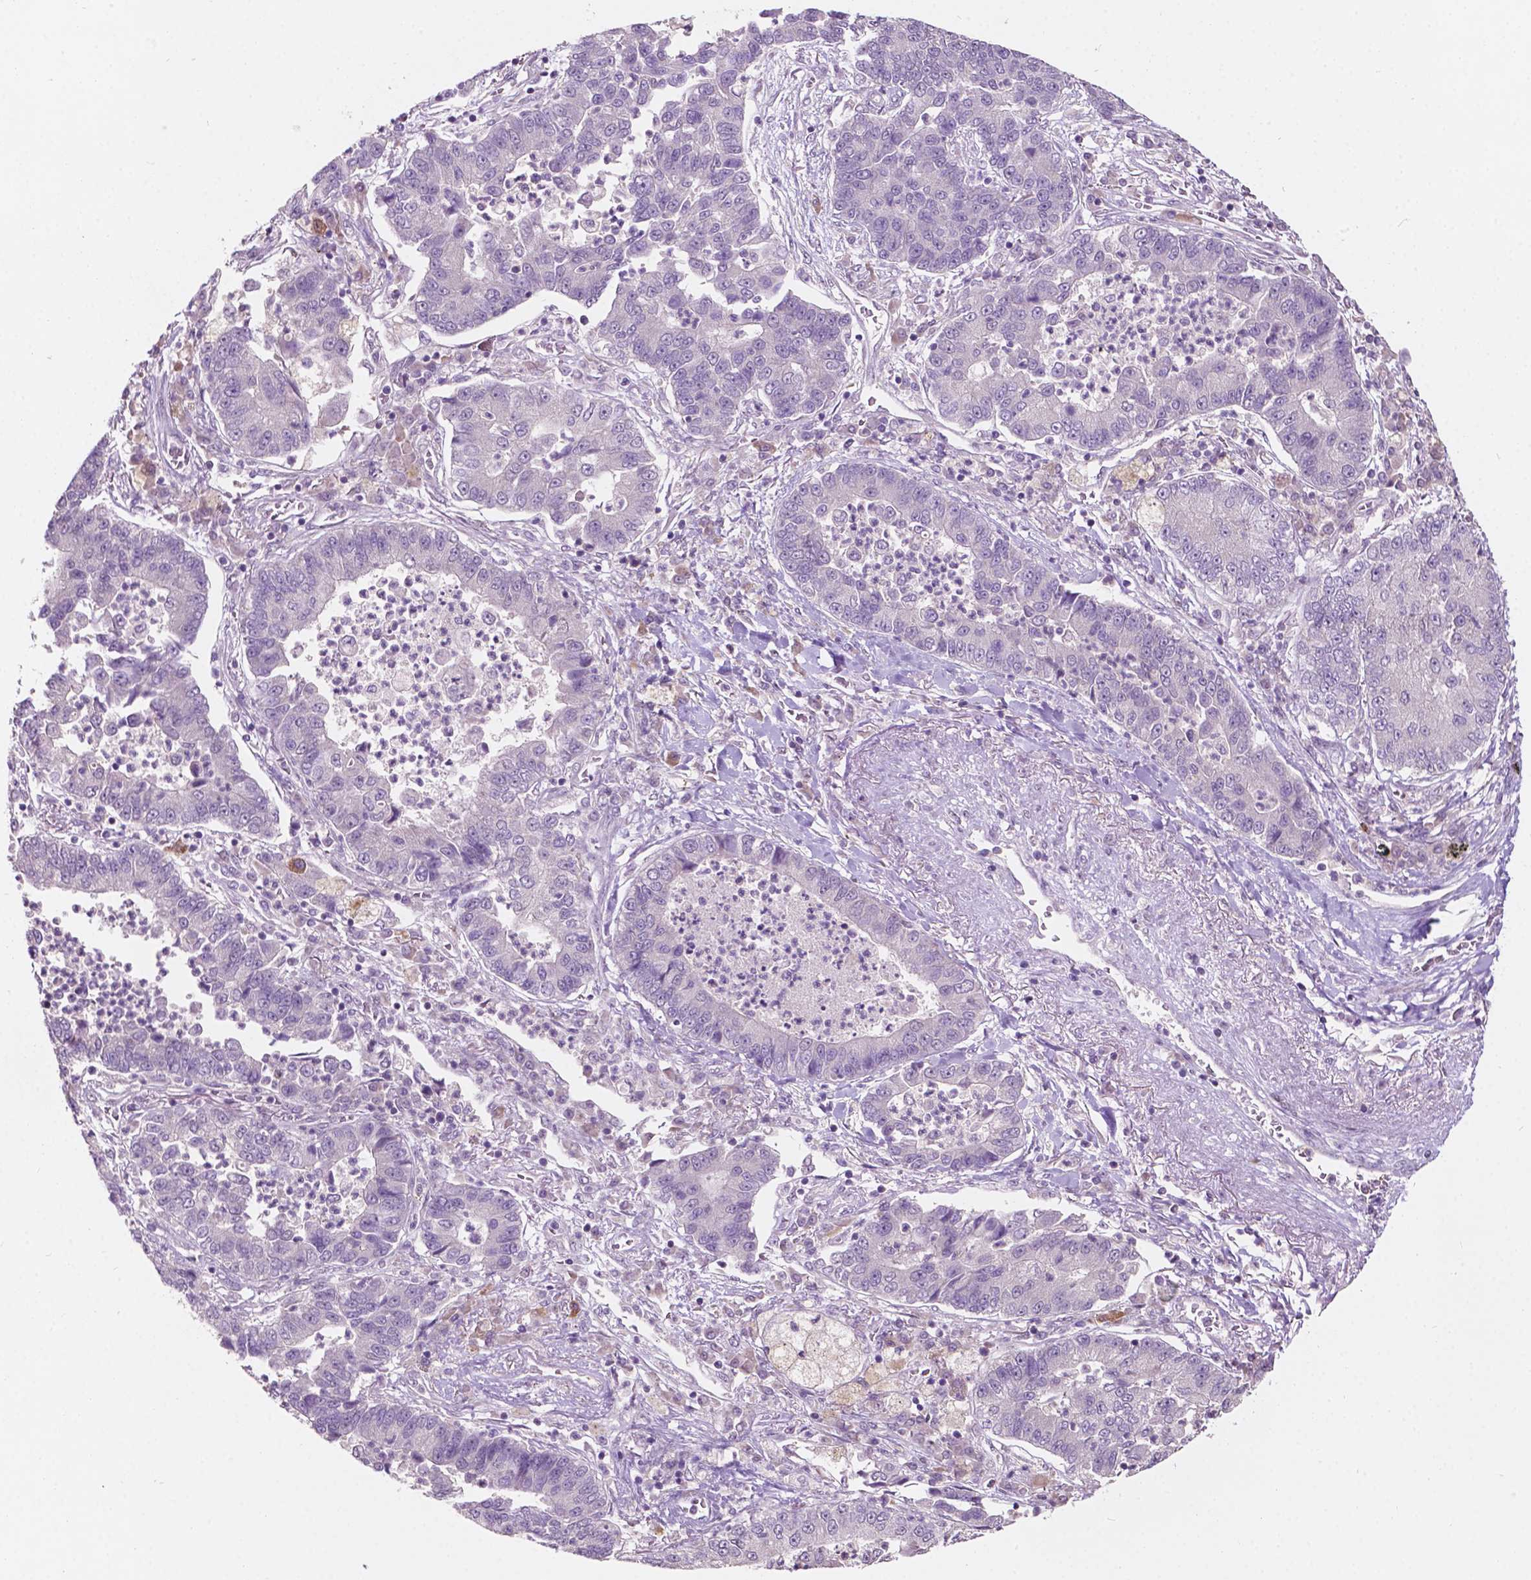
{"staining": {"intensity": "negative", "quantity": "none", "location": "none"}, "tissue": "lung cancer", "cell_type": "Tumor cells", "image_type": "cancer", "snomed": [{"axis": "morphology", "description": "Adenocarcinoma, NOS"}, {"axis": "topography", "description": "Lung"}], "caption": "Human lung cancer (adenocarcinoma) stained for a protein using immunohistochemistry (IHC) shows no positivity in tumor cells.", "gene": "TM6SF2", "patient": {"sex": "female", "age": 57}}